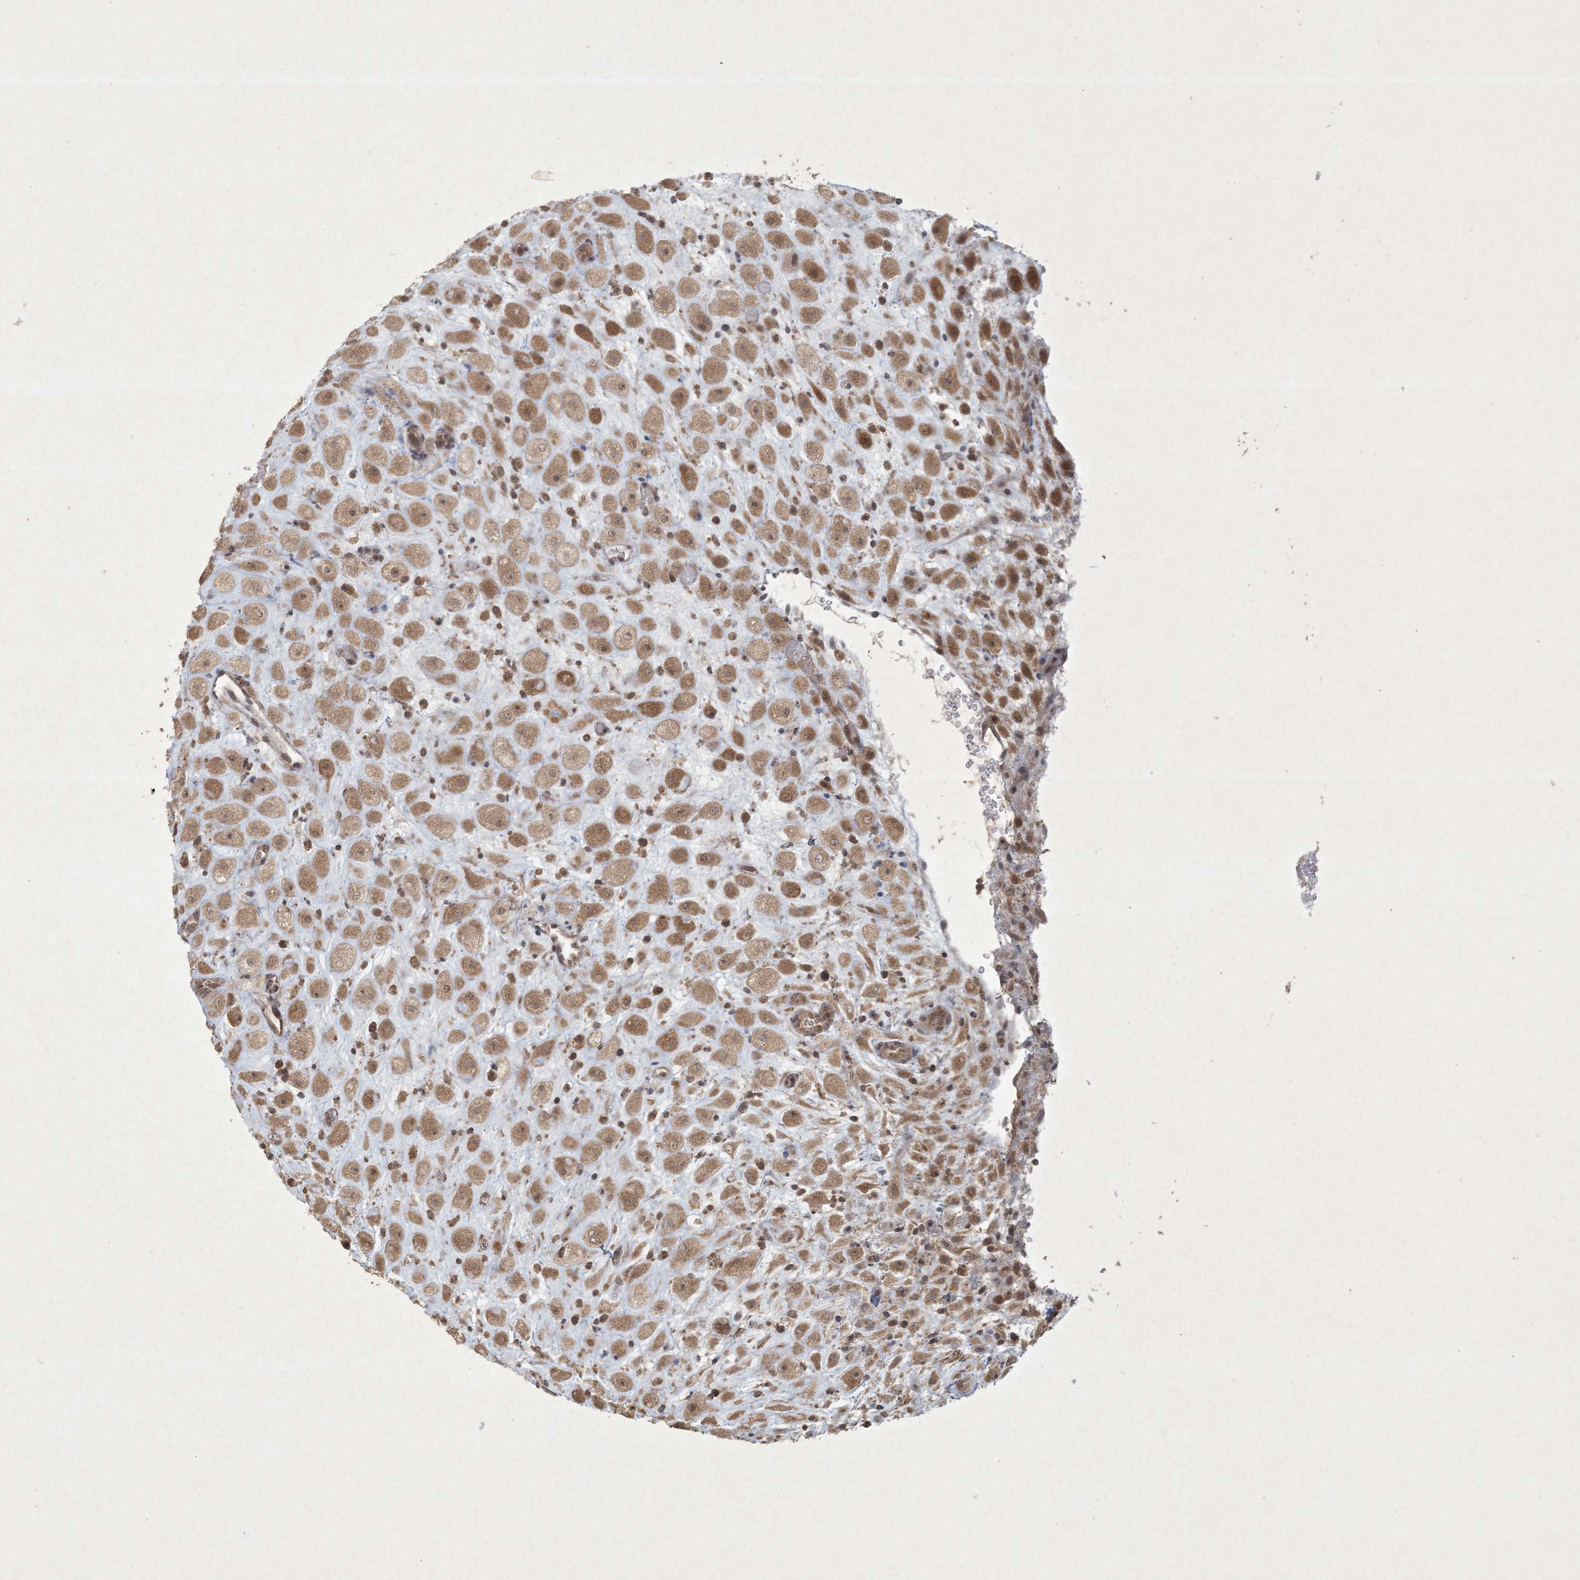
{"staining": {"intensity": "strong", "quantity": "25%-75%", "location": "cytoplasmic/membranous"}, "tissue": "placenta", "cell_type": "Trophoblastic cells", "image_type": "normal", "snomed": [{"axis": "morphology", "description": "Normal tissue, NOS"}, {"axis": "topography", "description": "Placenta"}], "caption": "Normal placenta exhibits strong cytoplasmic/membranous staining in about 25%-75% of trophoblastic cells, visualized by immunohistochemistry. The protein of interest is shown in brown color, while the nuclei are stained blue.", "gene": "NRBP2", "patient": {"sex": "female", "age": 35}}